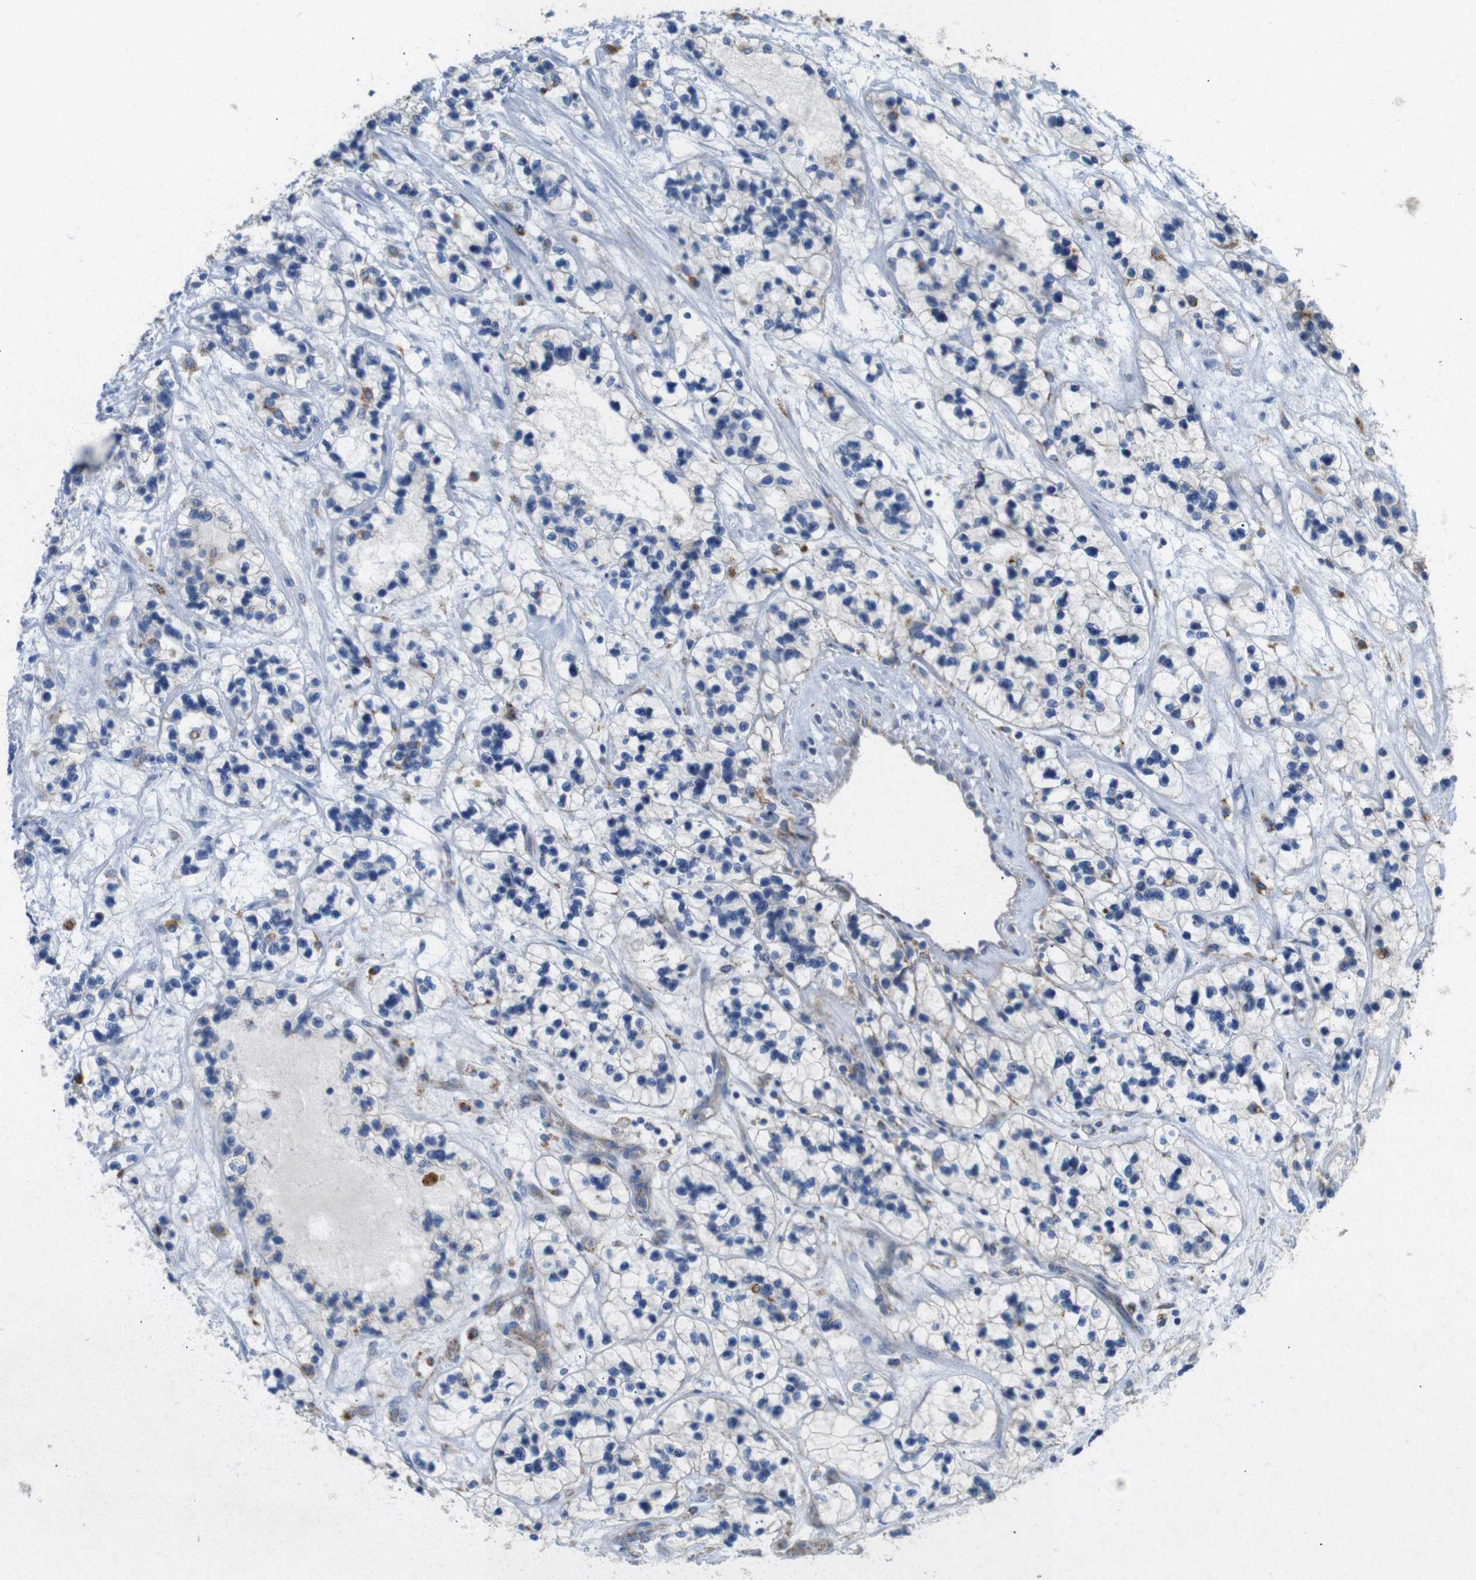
{"staining": {"intensity": "negative", "quantity": "none", "location": "none"}, "tissue": "renal cancer", "cell_type": "Tumor cells", "image_type": "cancer", "snomed": [{"axis": "morphology", "description": "Adenocarcinoma, NOS"}, {"axis": "topography", "description": "Kidney"}], "caption": "Tumor cells are negative for protein expression in human adenocarcinoma (renal).", "gene": "NHLRC3", "patient": {"sex": "female", "age": 57}}